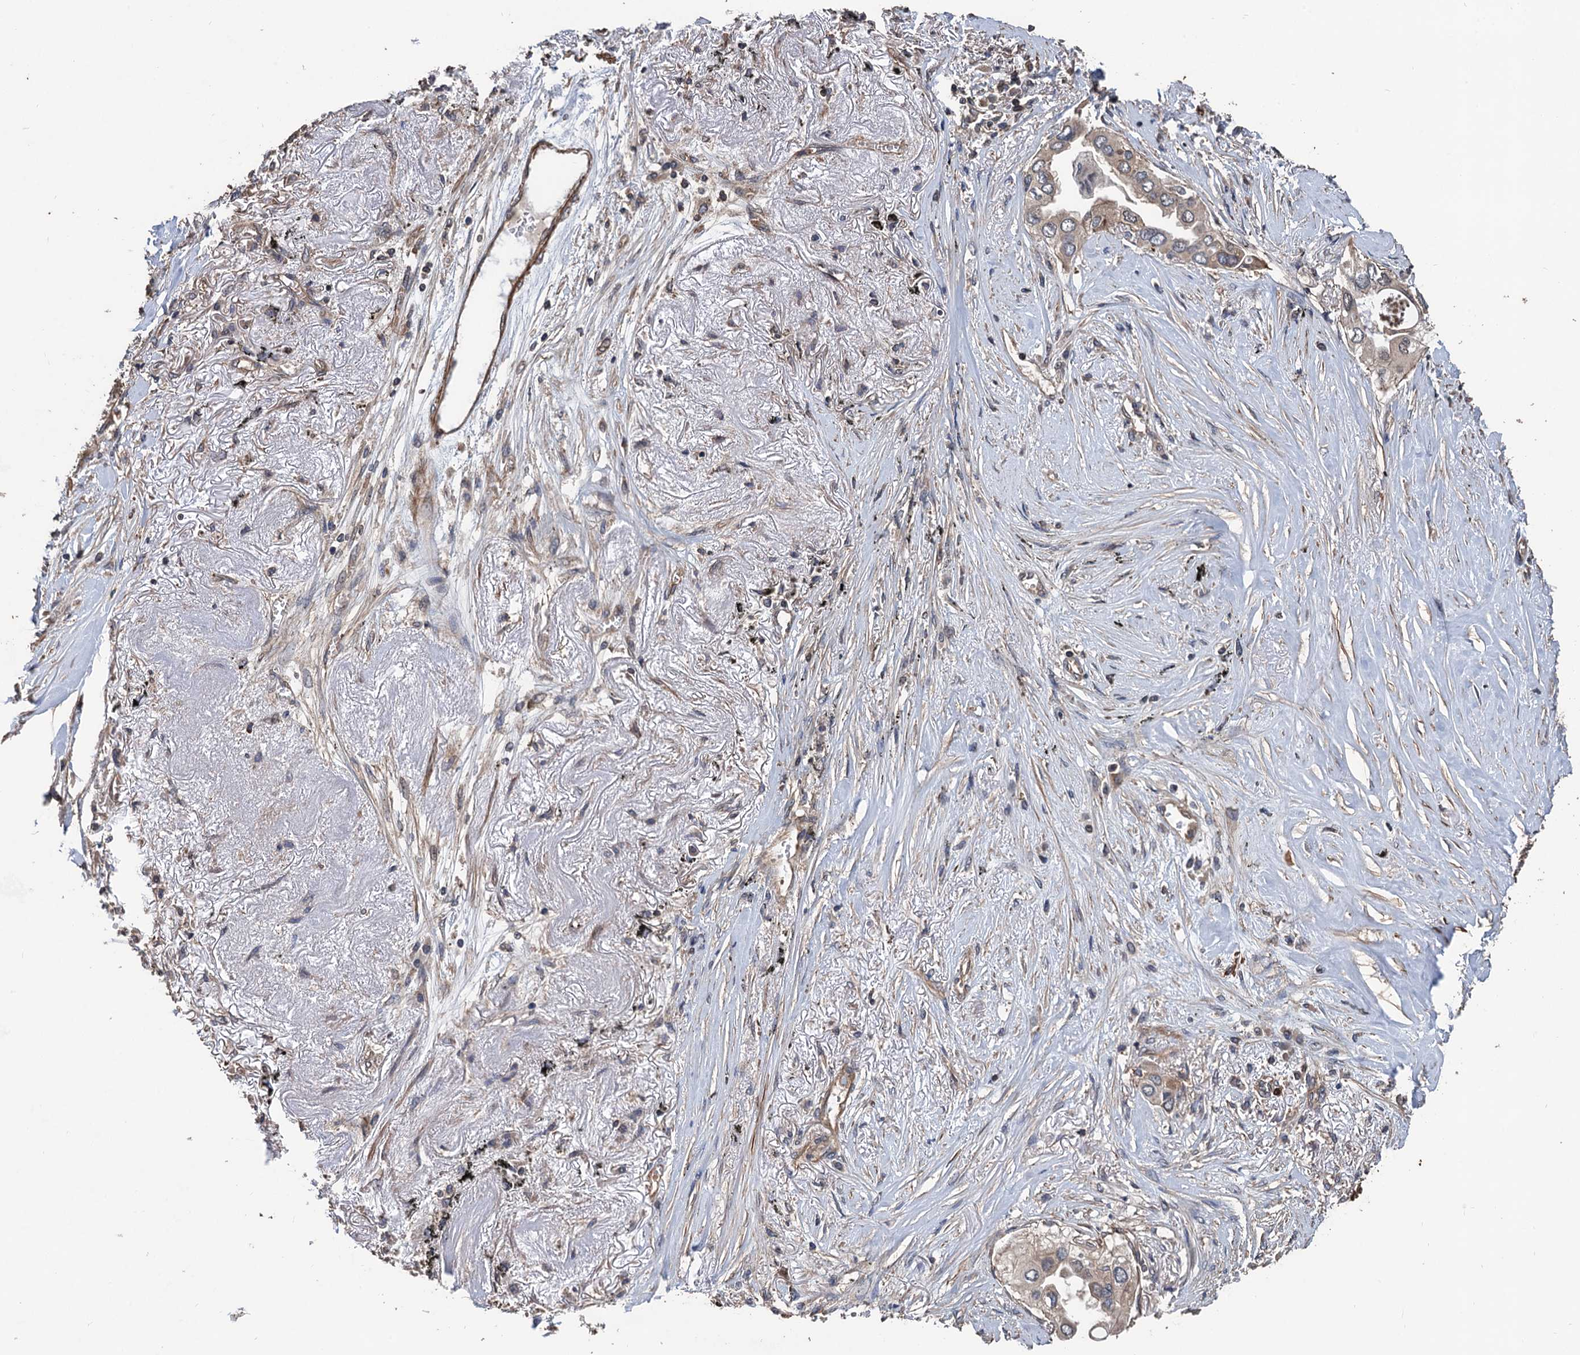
{"staining": {"intensity": "moderate", "quantity": "<25%", "location": "cytoplasmic/membranous"}, "tissue": "lung cancer", "cell_type": "Tumor cells", "image_type": "cancer", "snomed": [{"axis": "morphology", "description": "Adenocarcinoma, NOS"}, {"axis": "topography", "description": "Lung"}], "caption": "This is an image of immunohistochemistry staining of lung cancer, which shows moderate staining in the cytoplasmic/membranous of tumor cells.", "gene": "PPP4R1", "patient": {"sex": "female", "age": 76}}